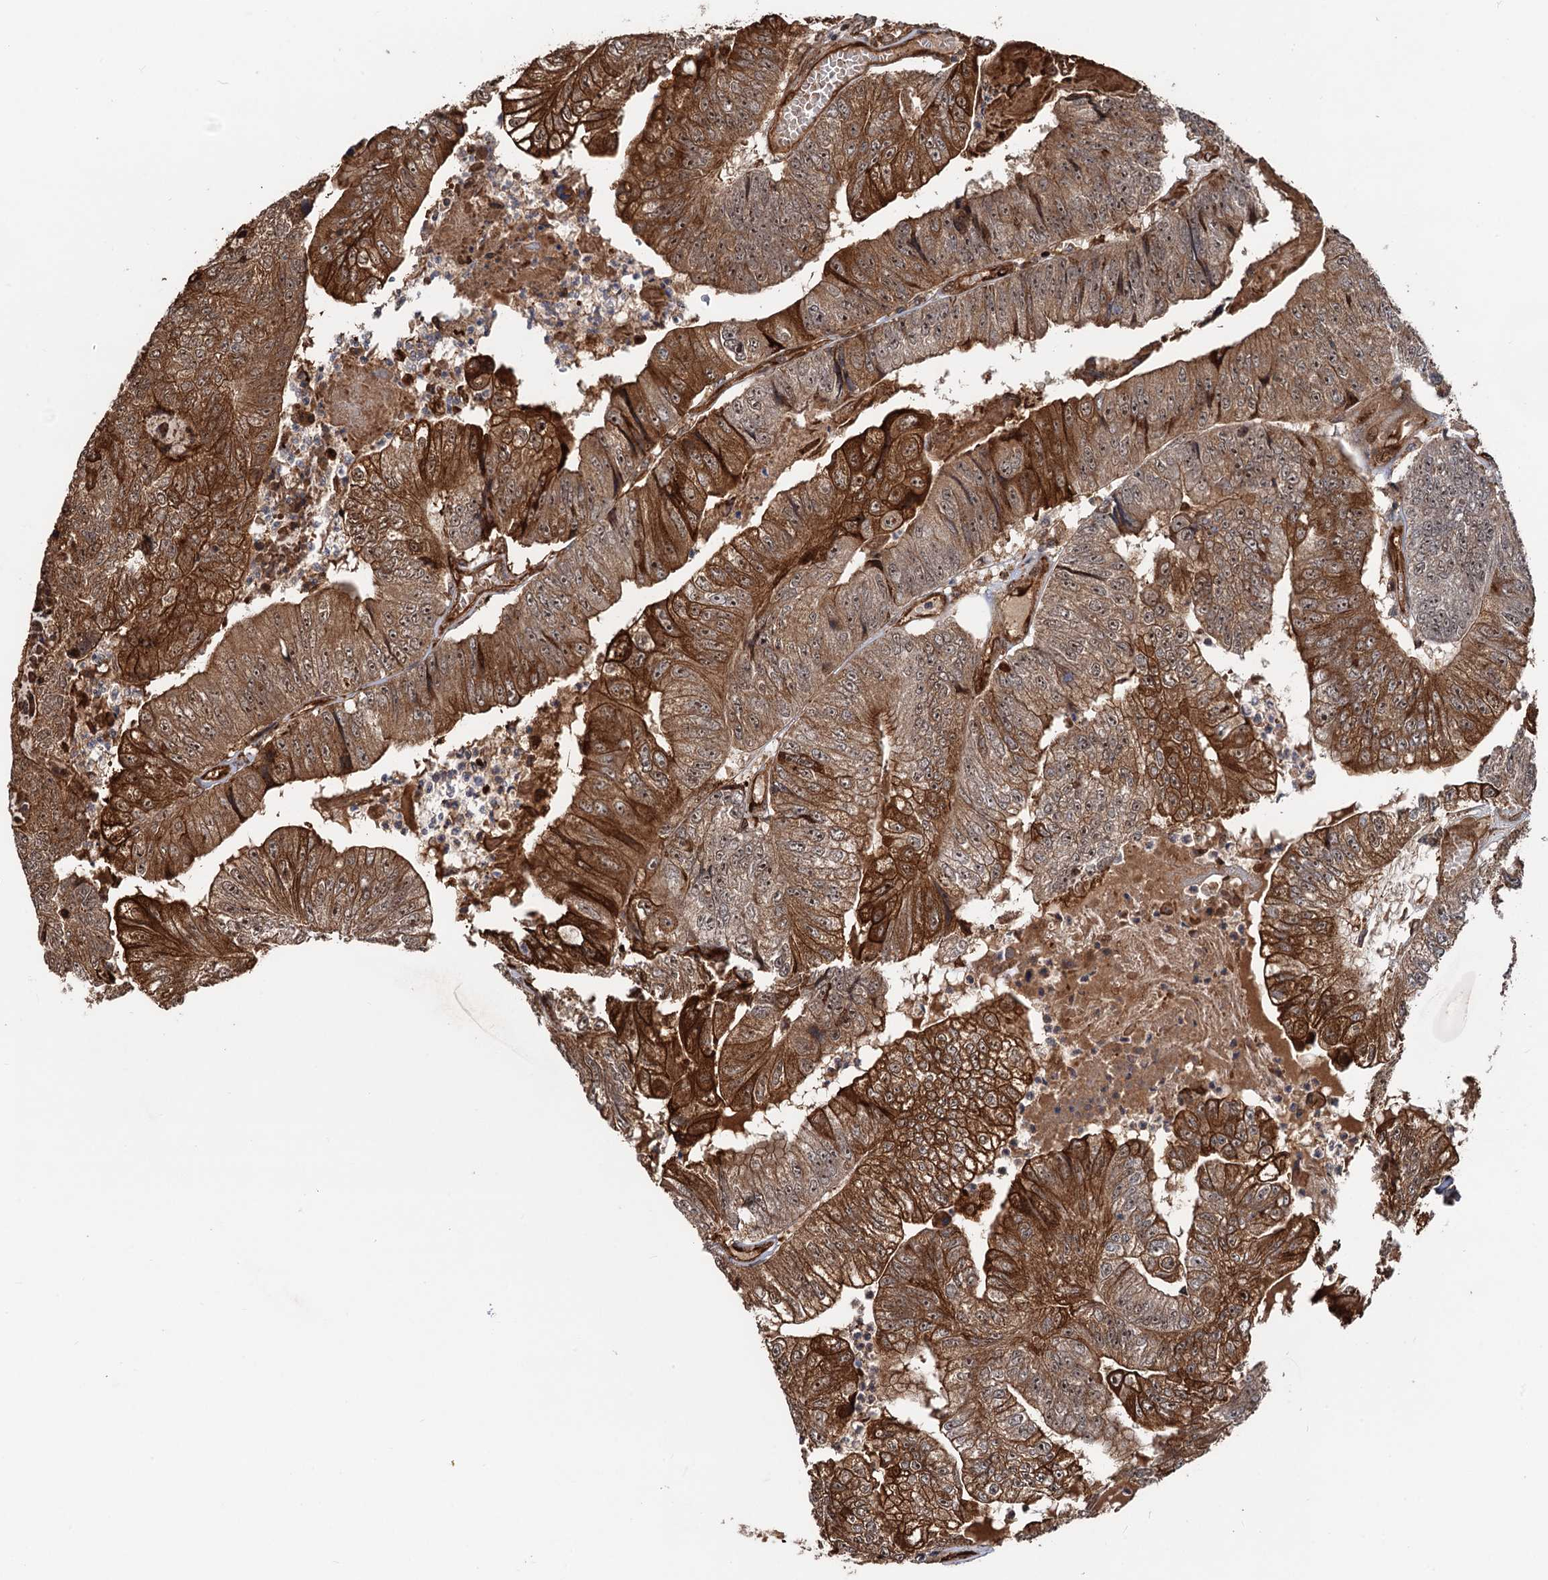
{"staining": {"intensity": "strong", "quantity": ">75%", "location": "cytoplasmic/membranous,nuclear"}, "tissue": "colorectal cancer", "cell_type": "Tumor cells", "image_type": "cancer", "snomed": [{"axis": "morphology", "description": "Adenocarcinoma, NOS"}, {"axis": "topography", "description": "Colon"}], "caption": "Immunohistochemistry staining of adenocarcinoma (colorectal), which displays high levels of strong cytoplasmic/membranous and nuclear expression in about >75% of tumor cells indicating strong cytoplasmic/membranous and nuclear protein positivity. The staining was performed using DAB (3,3'-diaminobenzidine) (brown) for protein detection and nuclei were counterstained in hematoxylin (blue).", "gene": "SNRNP25", "patient": {"sex": "female", "age": 67}}